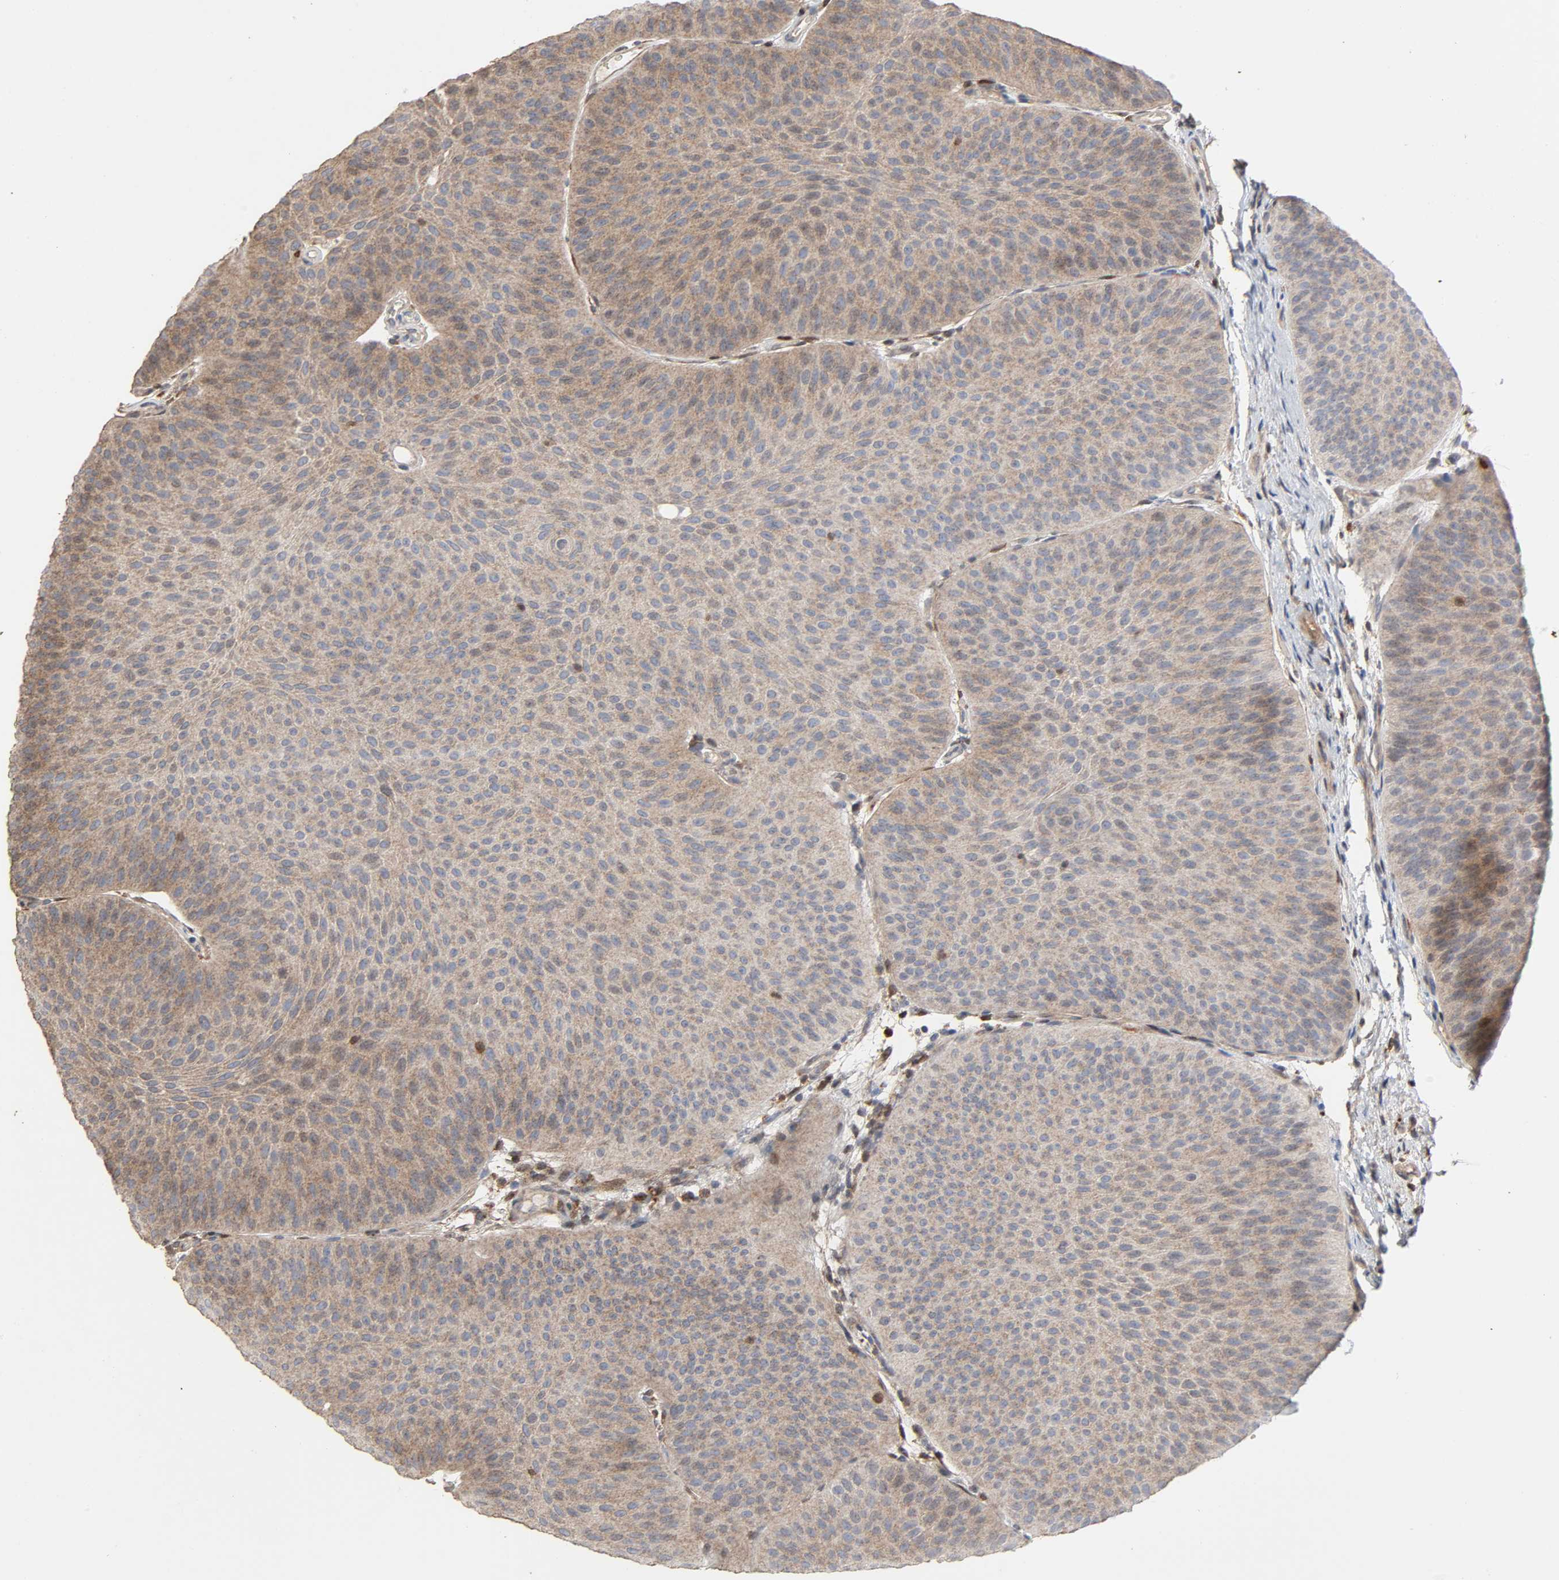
{"staining": {"intensity": "weak", "quantity": ">75%", "location": "cytoplasmic/membranous"}, "tissue": "urothelial cancer", "cell_type": "Tumor cells", "image_type": "cancer", "snomed": [{"axis": "morphology", "description": "Urothelial carcinoma, Low grade"}, {"axis": "topography", "description": "Urinary bladder"}], "caption": "Immunohistochemistry (IHC) micrograph of neoplastic tissue: low-grade urothelial carcinoma stained using immunohistochemistry (IHC) displays low levels of weak protein expression localized specifically in the cytoplasmic/membranous of tumor cells, appearing as a cytoplasmic/membranous brown color.", "gene": "CDK6", "patient": {"sex": "female", "age": 60}}